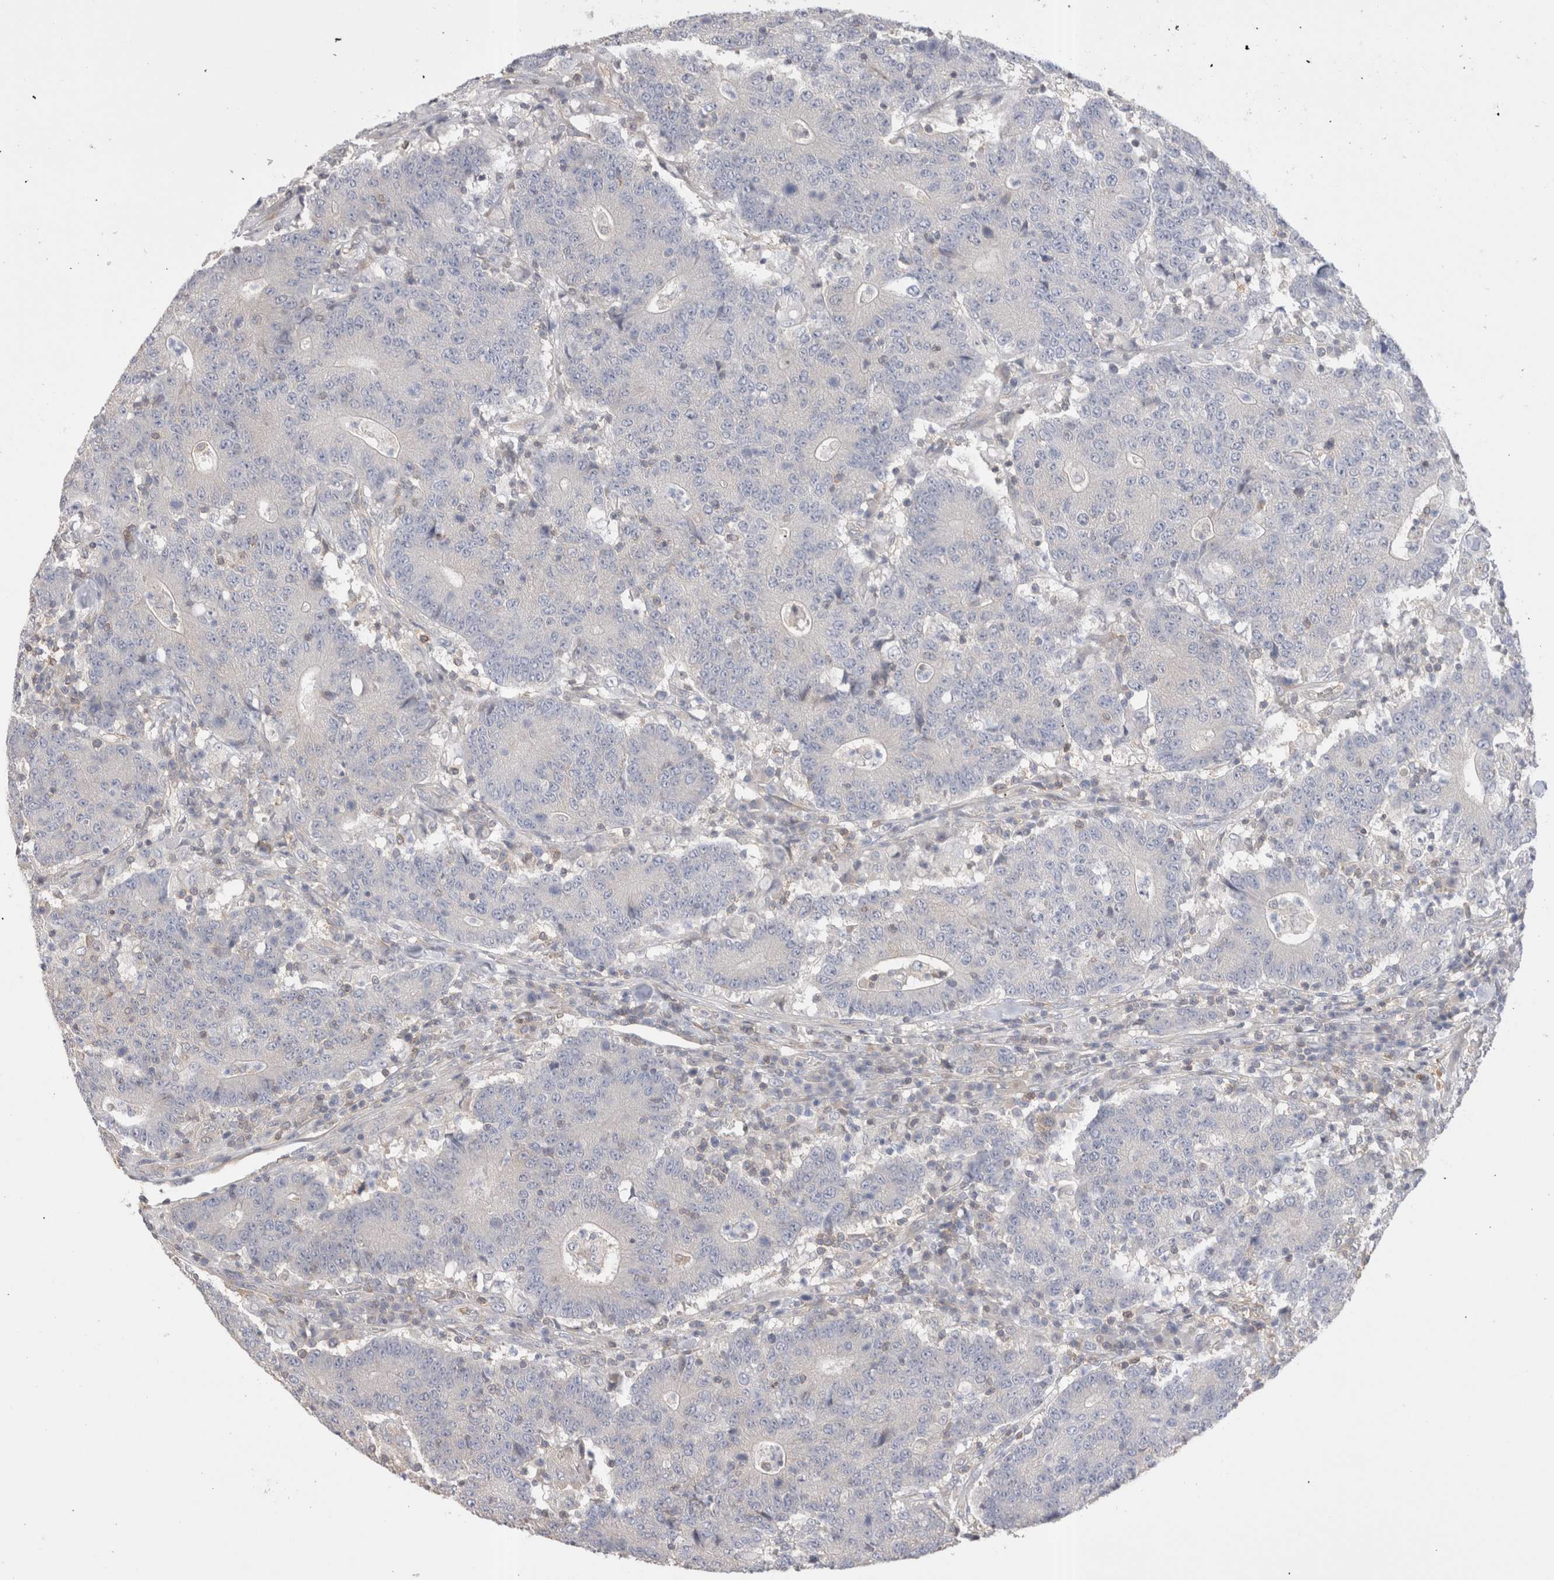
{"staining": {"intensity": "negative", "quantity": "none", "location": "none"}, "tissue": "colorectal cancer", "cell_type": "Tumor cells", "image_type": "cancer", "snomed": [{"axis": "morphology", "description": "Normal tissue, NOS"}, {"axis": "morphology", "description": "Adenocarcinoma, NOS"}, {"axis": "topography", "description": "Colon"}], "caption": "Human colorectal cancer stained for a protein using IHC displays no expression in tumor cells.", "gene": "CAPN2", "patient": {"sex": "female", "age": 75}}